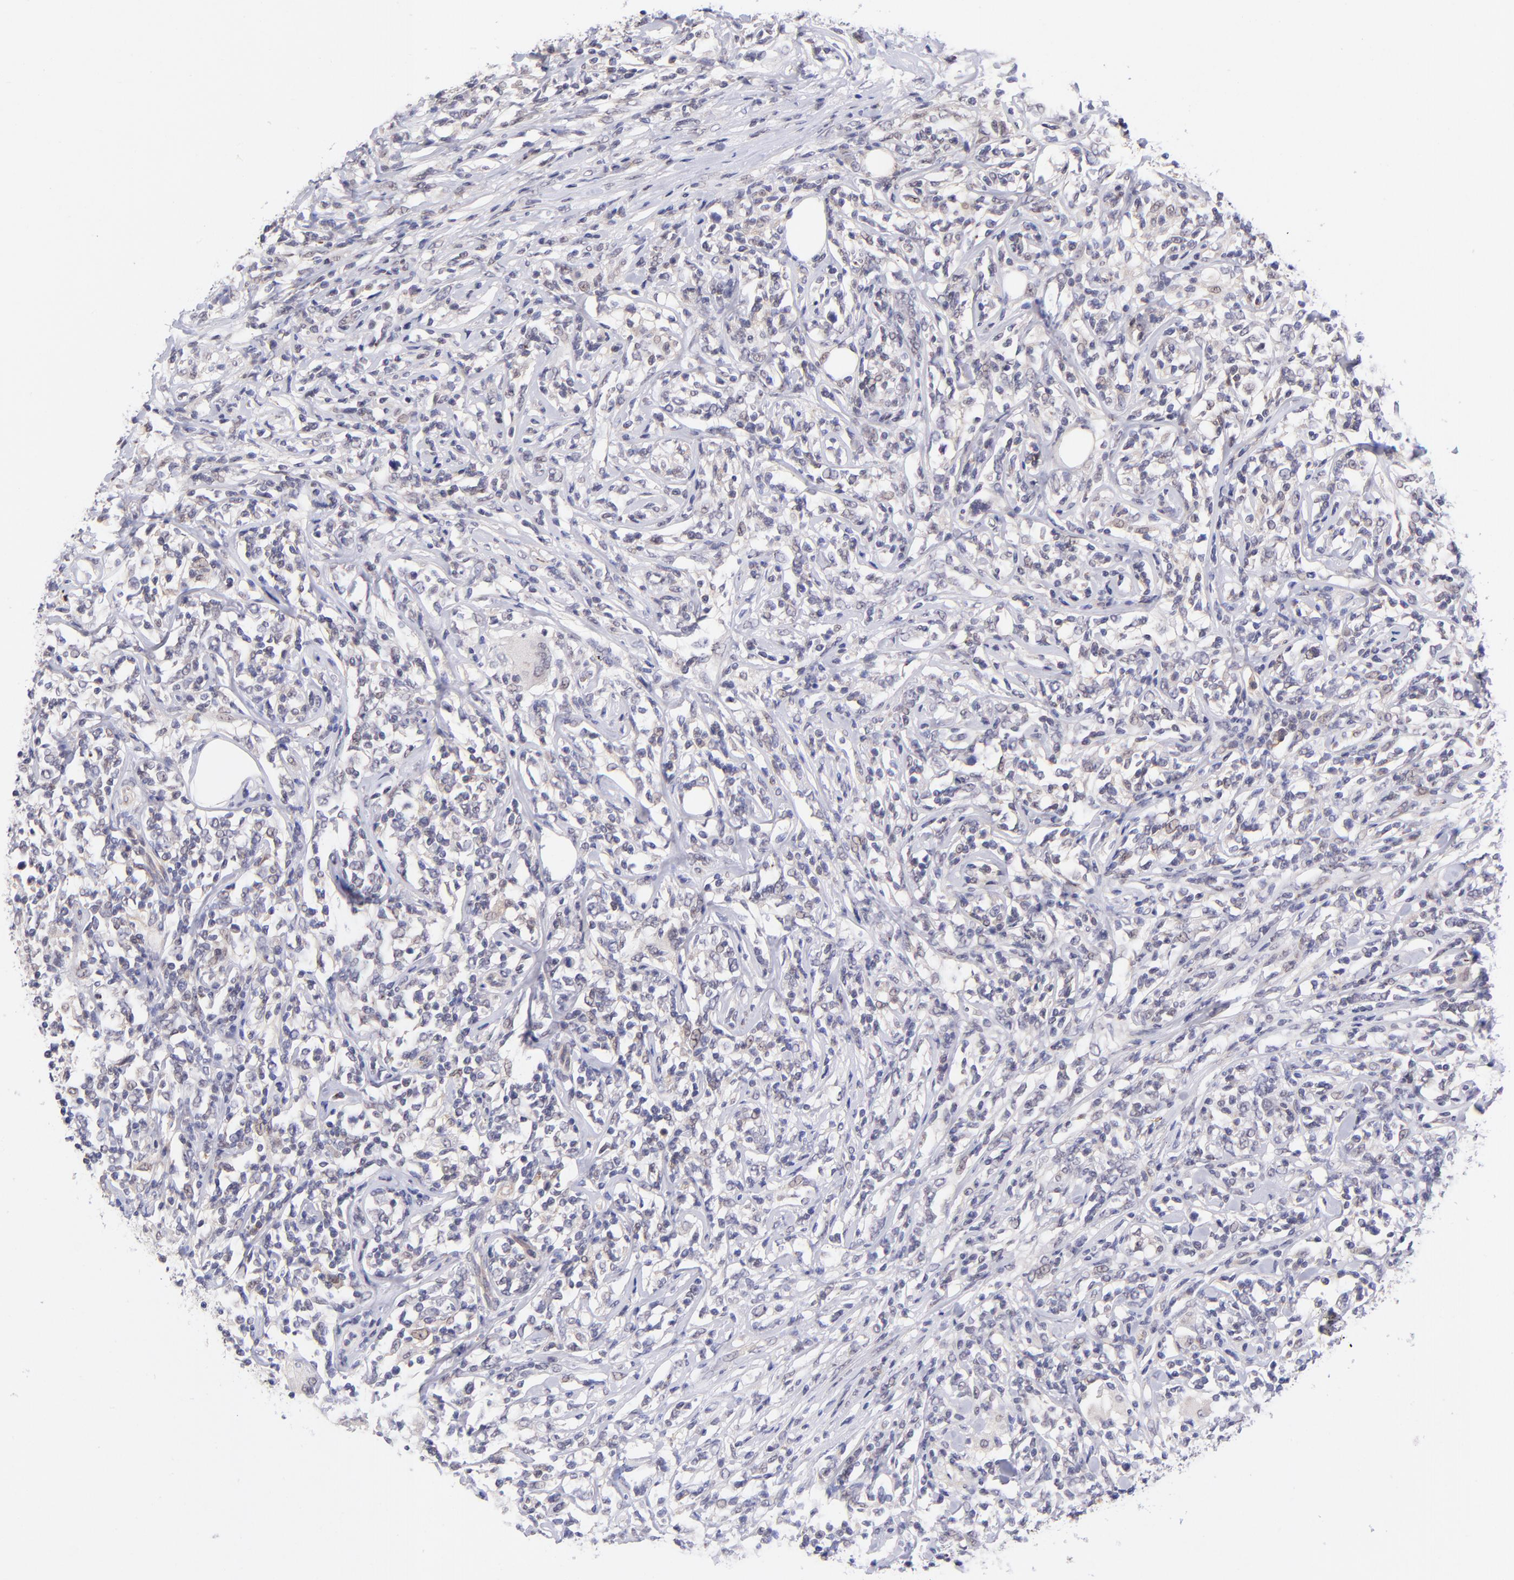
{"staining": {"intensity": "negative", "quantity": "none", "location": "none"}, "tissue": "lymphoma", "cell_type": "Tumor cells", "image_type": "cancer", "snomed": [{"axis": "morphology", "description": "Malignant lymphoma, non-Hodgkin's type, High grade"}, {"axis": "topography", "description": "Lymph node"}], "caption": "This is an immunohistochemistry (IHC) photomicrograph of high-grade malignant lymphoma, non-Hodgkin's type. There is no positivity in tumor cells.", "gene": "SOX6", "patient": {"sex": "female", "age": 84}}